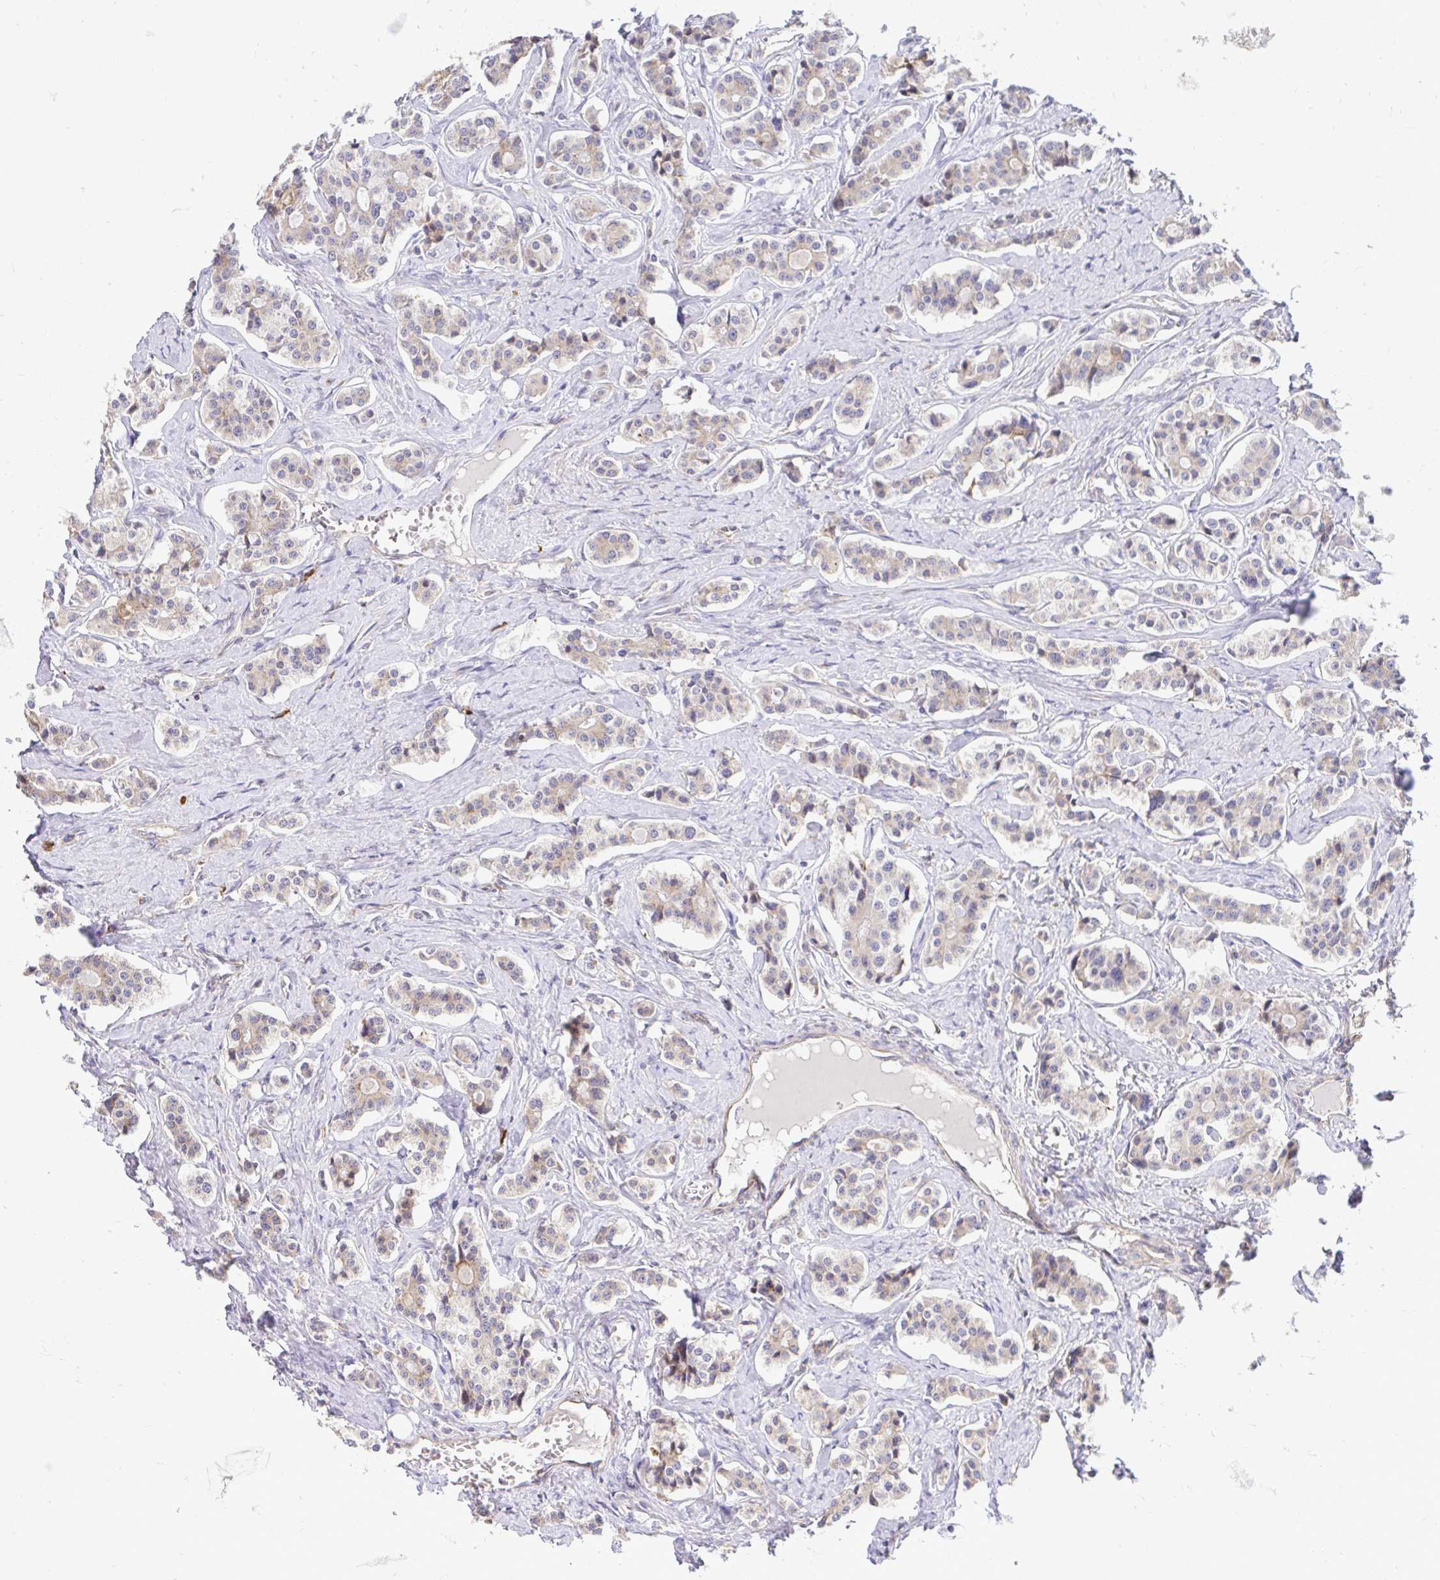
{"staining": {"intensity": "weak", "quantity": "25%-75%", "location": "cytoplasmic/membranous"}, "tissue": "carcinoid", "cell_type": "Tumor cells", "image_type": "cancer", "snomed": [{"axis": "morphology", "description": "Carcinoid, malignant, NOS"}, {"axis": "topography", "description": "Small intestine"}], "caption": "Carcinoid (malignant) stained with DAB IHC displays low levels of weak cytoplasmic/membranous staining in about 25%-75% of tumor cells. The protein is stained brown, and the nuclei are stained in blue (DAB (3,3'-diaminobenzidine) IHC with brightfield microscopy, high magnification).", "gene": "NAALAD2", "patient": {"sex": "male", "age": 63}}